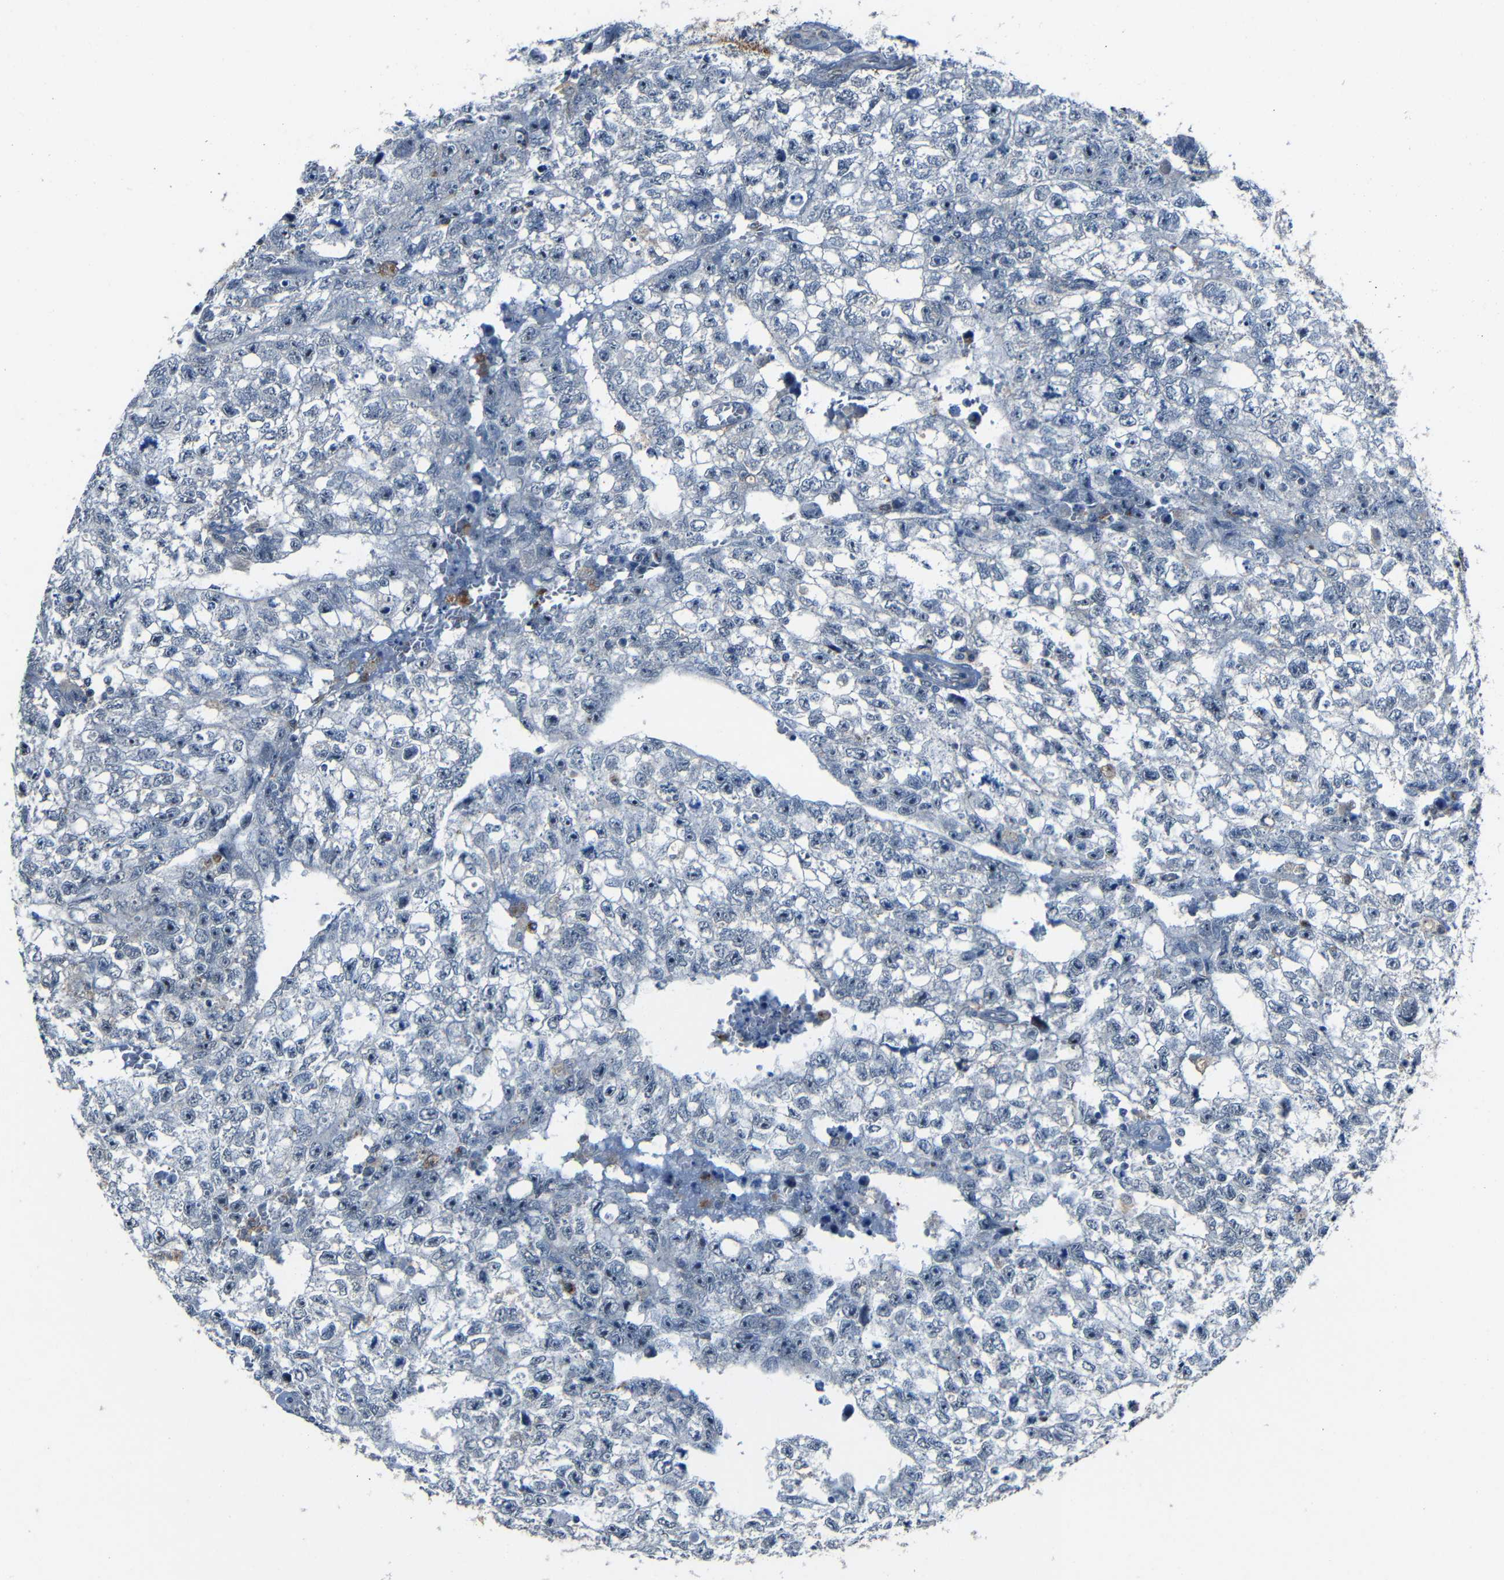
{"staining": {"intensity": "negative", "quantity": "none", "location": "none"}, "tissue": "testis cancer", "cell_type": "Tumor cells", "image_type": "cancer", "snomed": [{"axis": "morphology", "description": "Seminoma, NOS"}, {"axis": "morphology", "description": "Carcinoma, Embryonal, NOS"}, {"axis": "topography", "description": "Testis"}], "caption": "Tumor cells are negative for protein expression in human testis cancer.", "gene": "DNAJC5", "patient": {"sex": "male", "age": 38}}